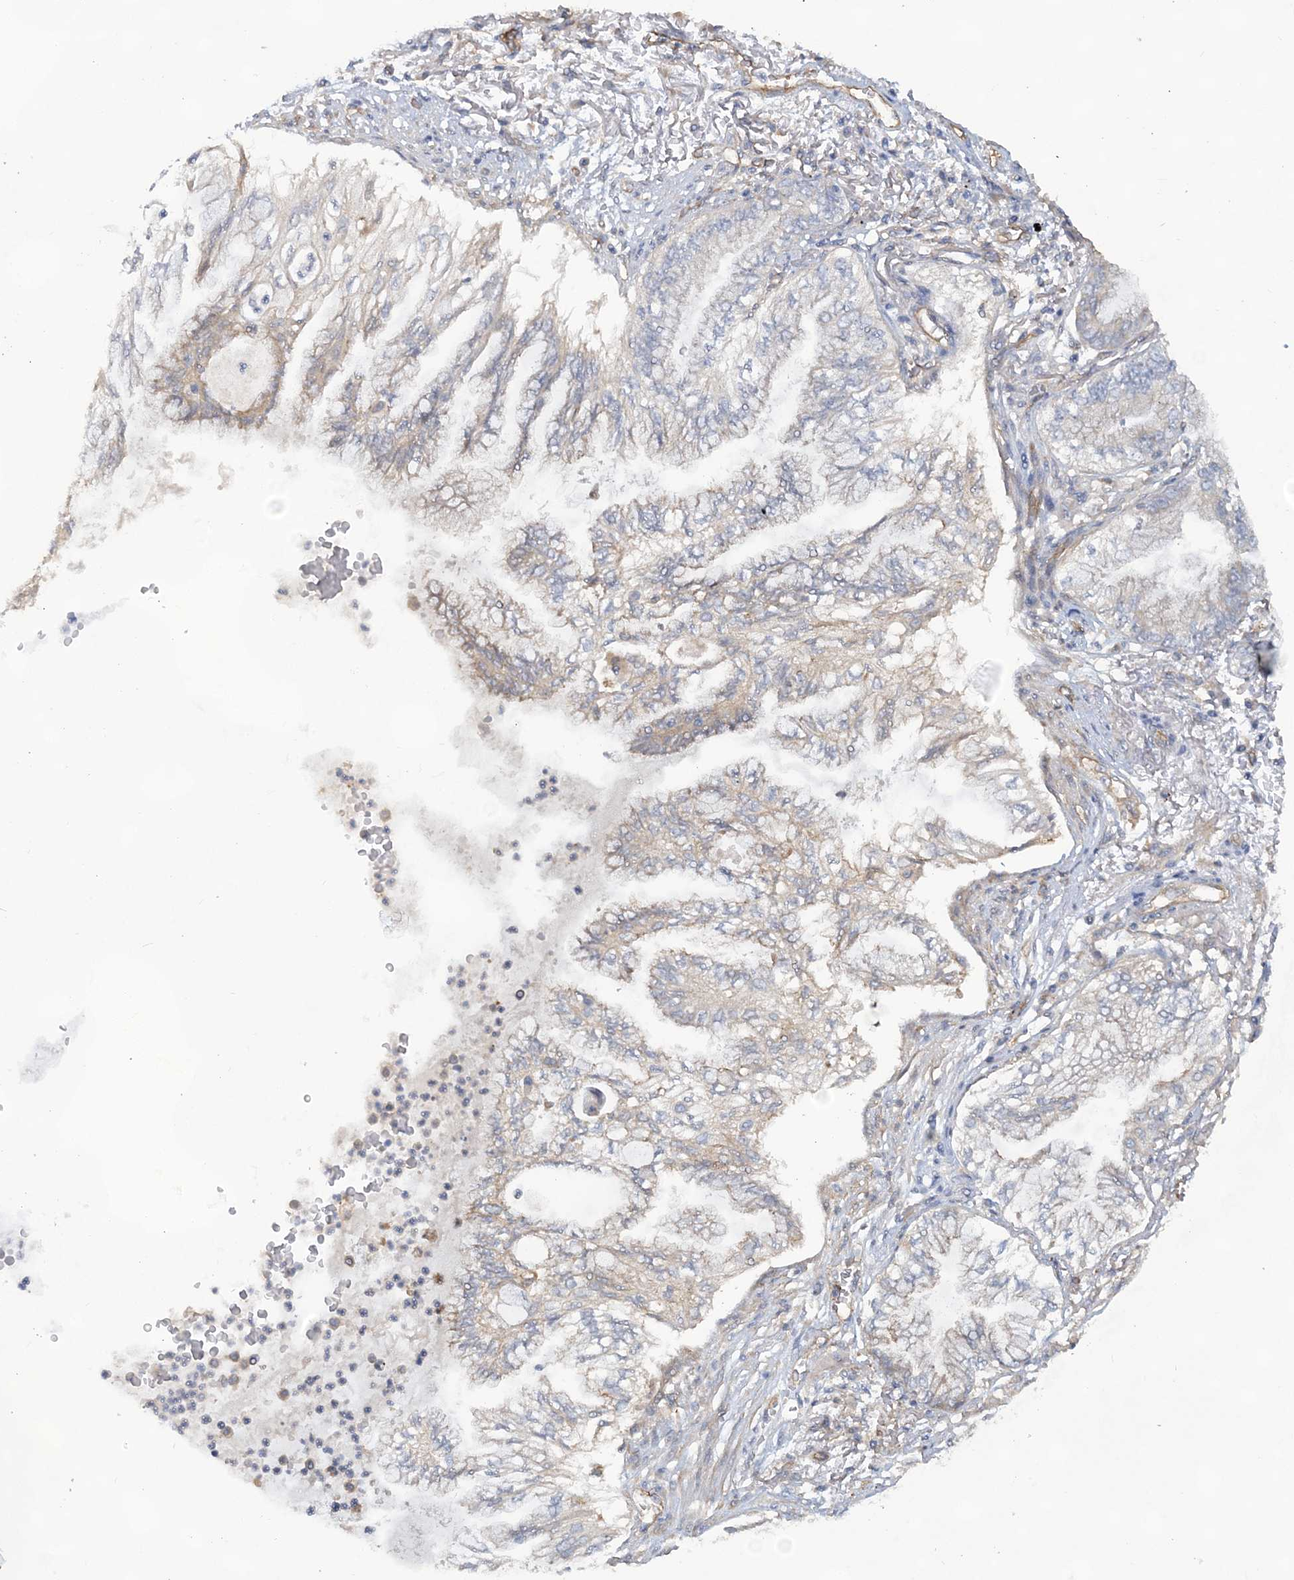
{"staining": {"intensity": "negative", "quantity": "none", "location": "none"}, "tissue": "lung cancer", "cell_type": "Tumor cells", "image_type": "cancer", "snomed": [{"axis": "morphology", "description": "Adenocarcinoma, NOS"}, {"axis": "topography", "description": "Lung"}], "caption": "DAB (3,3'-diaminobenzidine) immunohistochemical staining of lung adenocarcinoma reveals no significant staining in tumor cells.", "gene": "RAI14", "patient": {"sex": "female", "age": 70}}